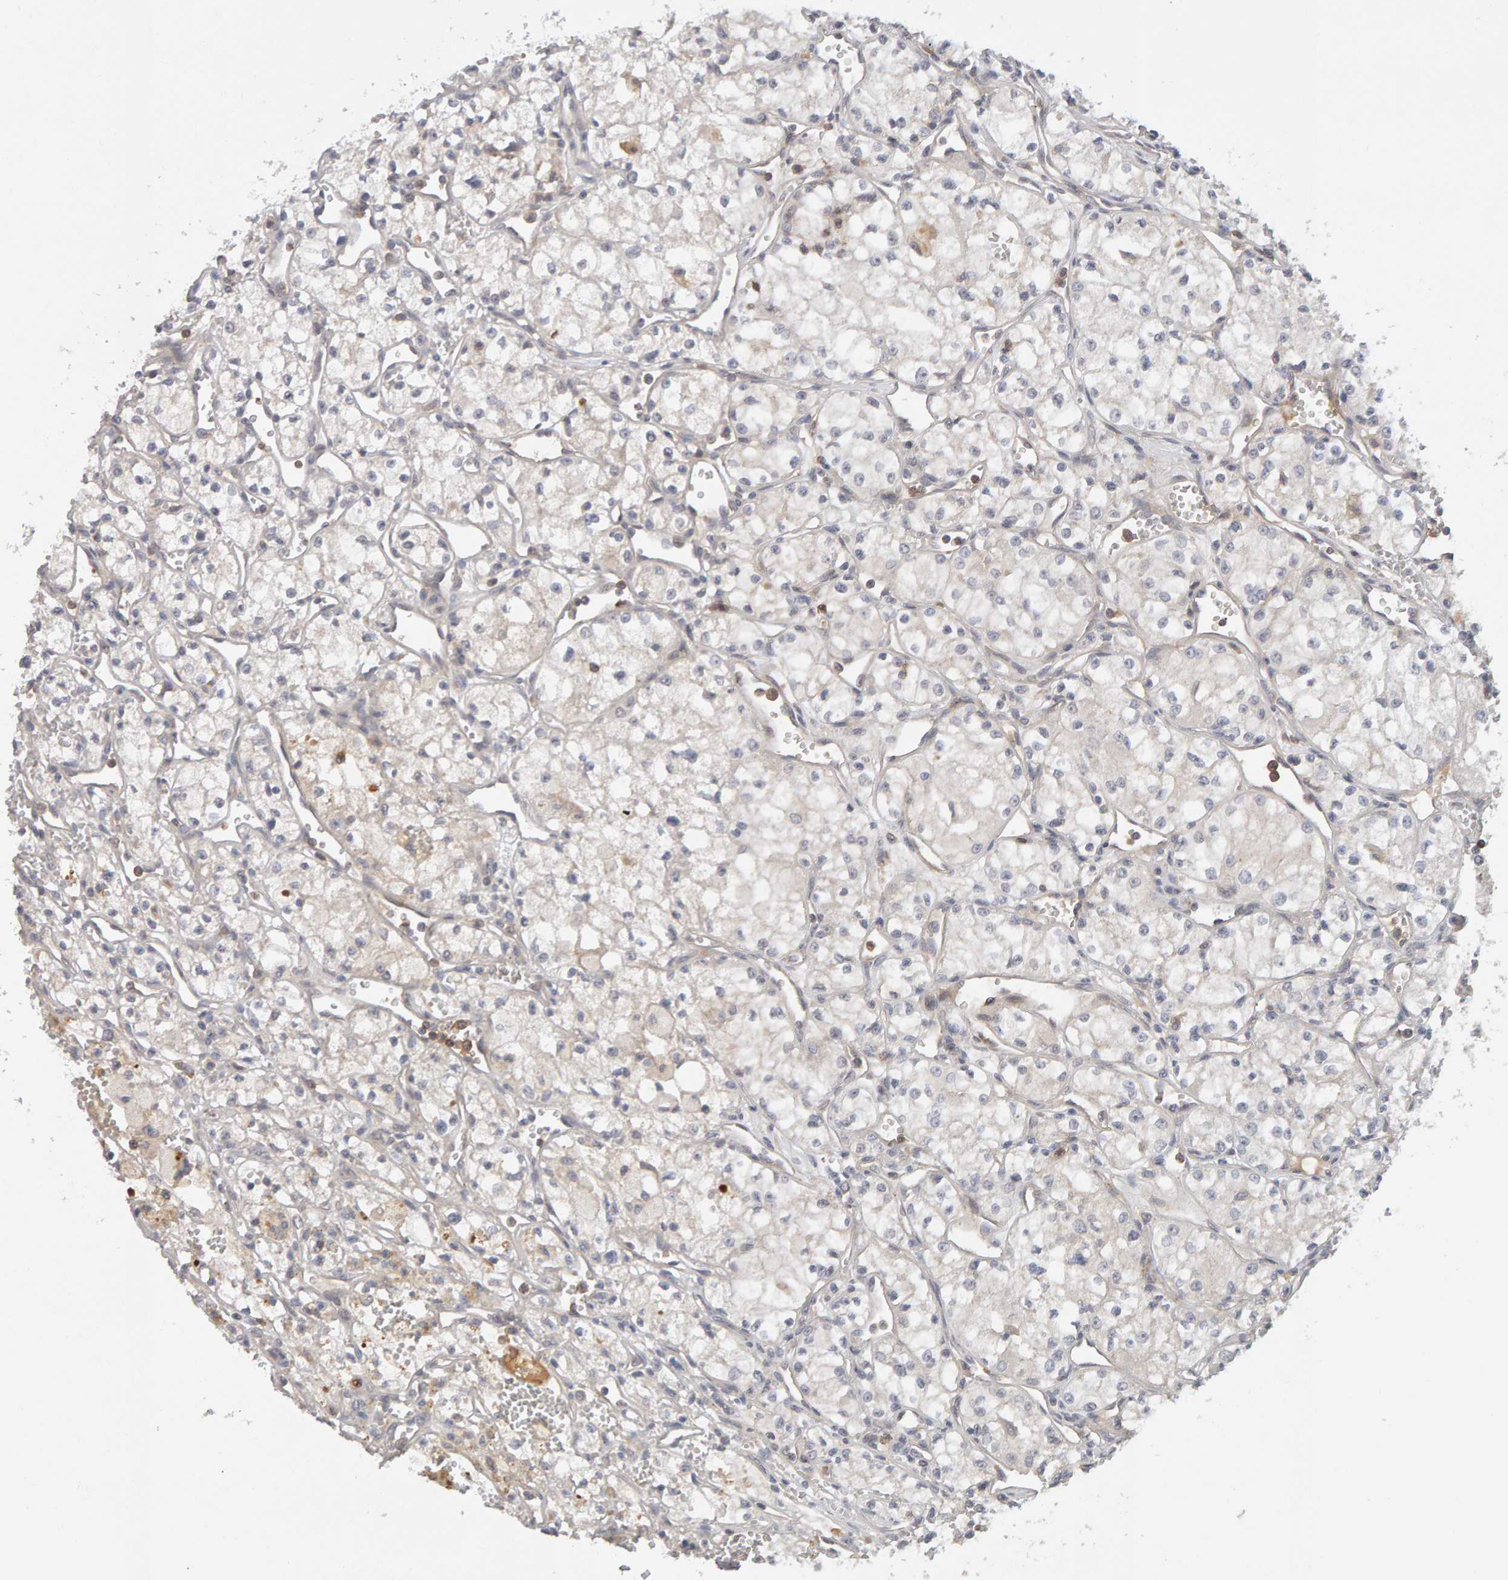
{"staining": {"intensity": "negative", "quantity": "none", "location": "none"}, "tissue": "renal cancer", "cell_type": "Tumor cells", "image_type": "cancer", "snomed": [{"axis": "morphology", "description": "Adenocarcinoma, NOS"}, {"axis": "topography", "description": "Kidney"}], "caption": "A micrograph of human adenocarcinoma (renal) is negative for staining in tumor cells.", "gene": "NUDCD1", "patient": {"sex": "male", "age": 59}}